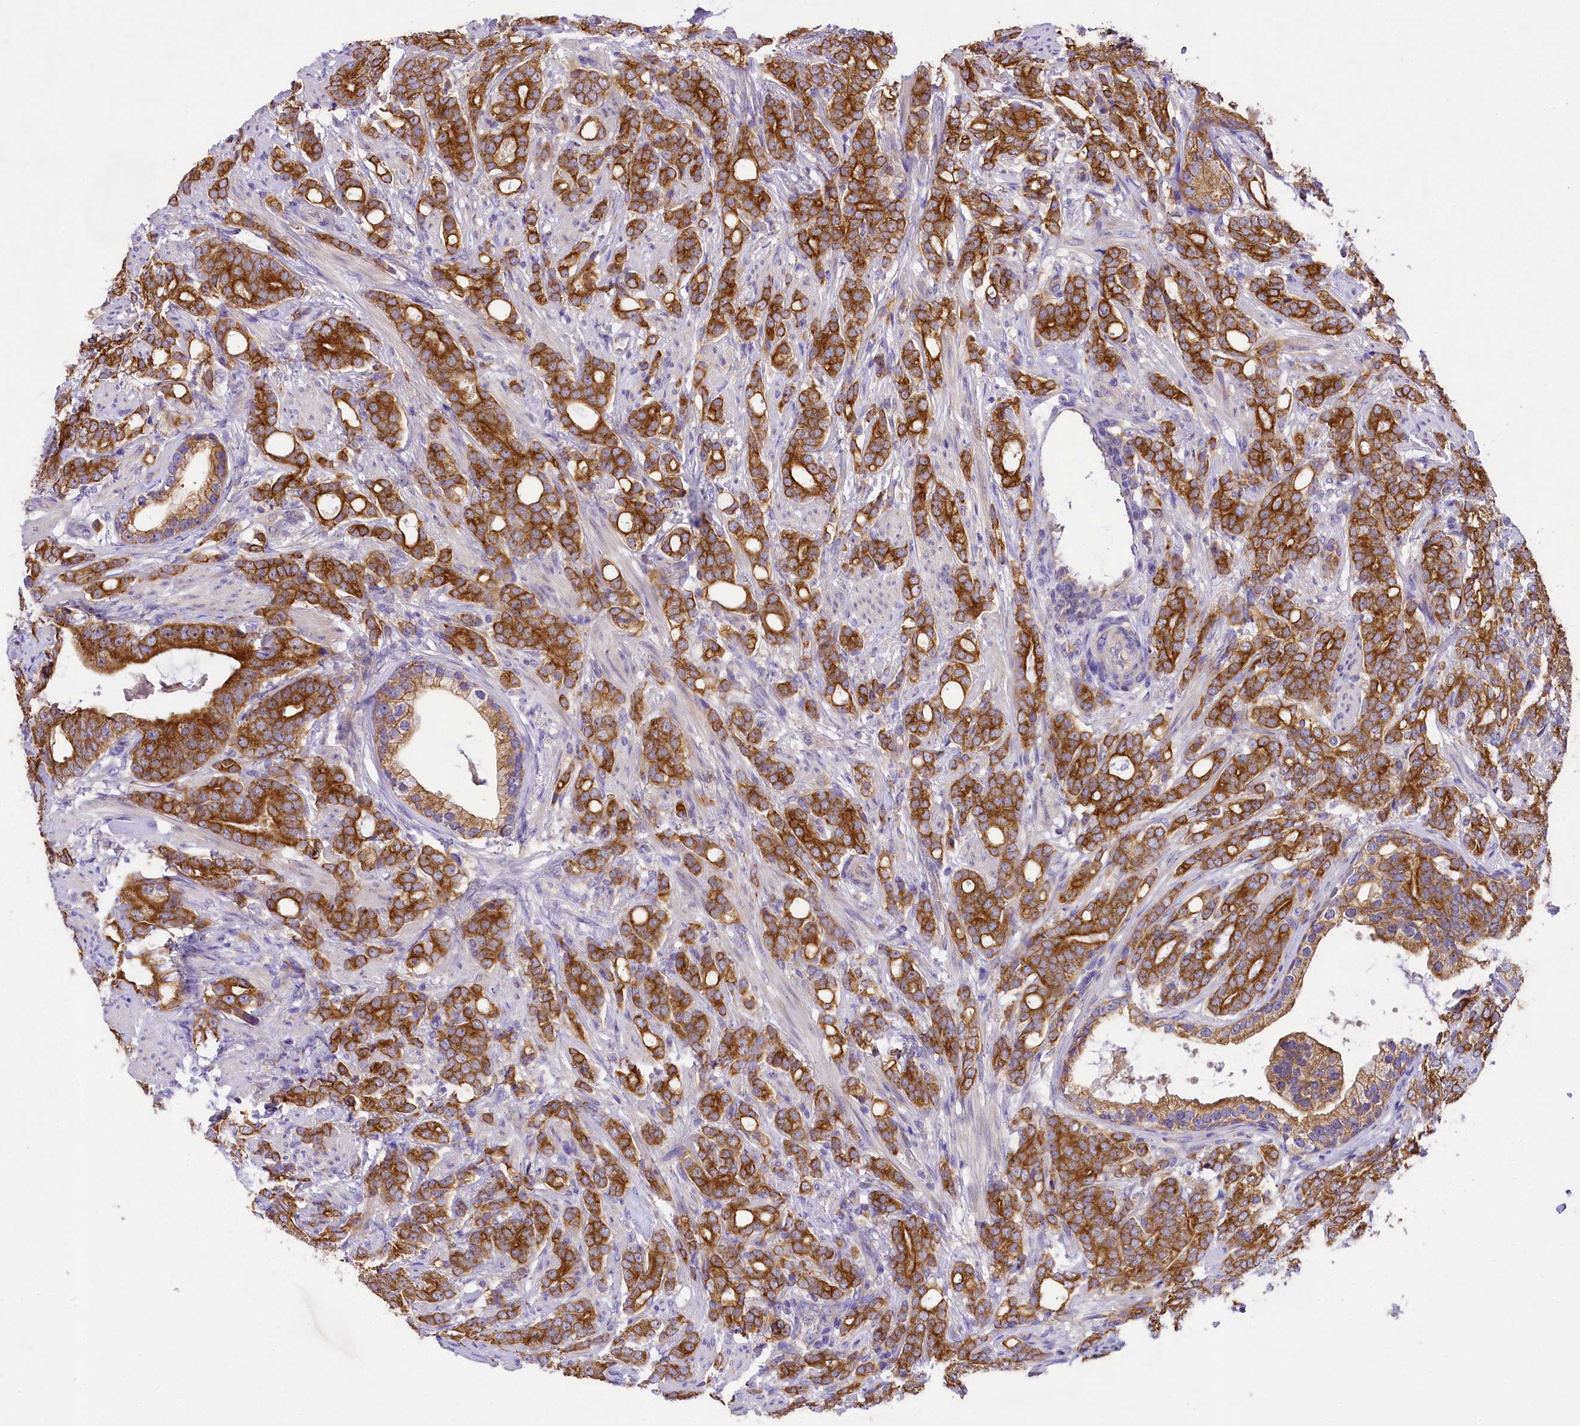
{"staining": {"intensity": "strong", "quantity": ">75%", "location": "cytoplasmic/membranous"}, "tissue": "prostate cancer", "cell_type": "Tumor cells", "image_type": "cancer", "snomed": [{"axis": "morphology", "description": "Adenocarcinoma, Low grade"}, {"axis": "topography", "description": "Prostate"}], "caption": "Protein staining displays strong cytoplasmic/membranous staining in about >75% of tumor cells in prostate cancer.", "gene": "LARP4", "patient": {"sex": "male", "age": 71}}